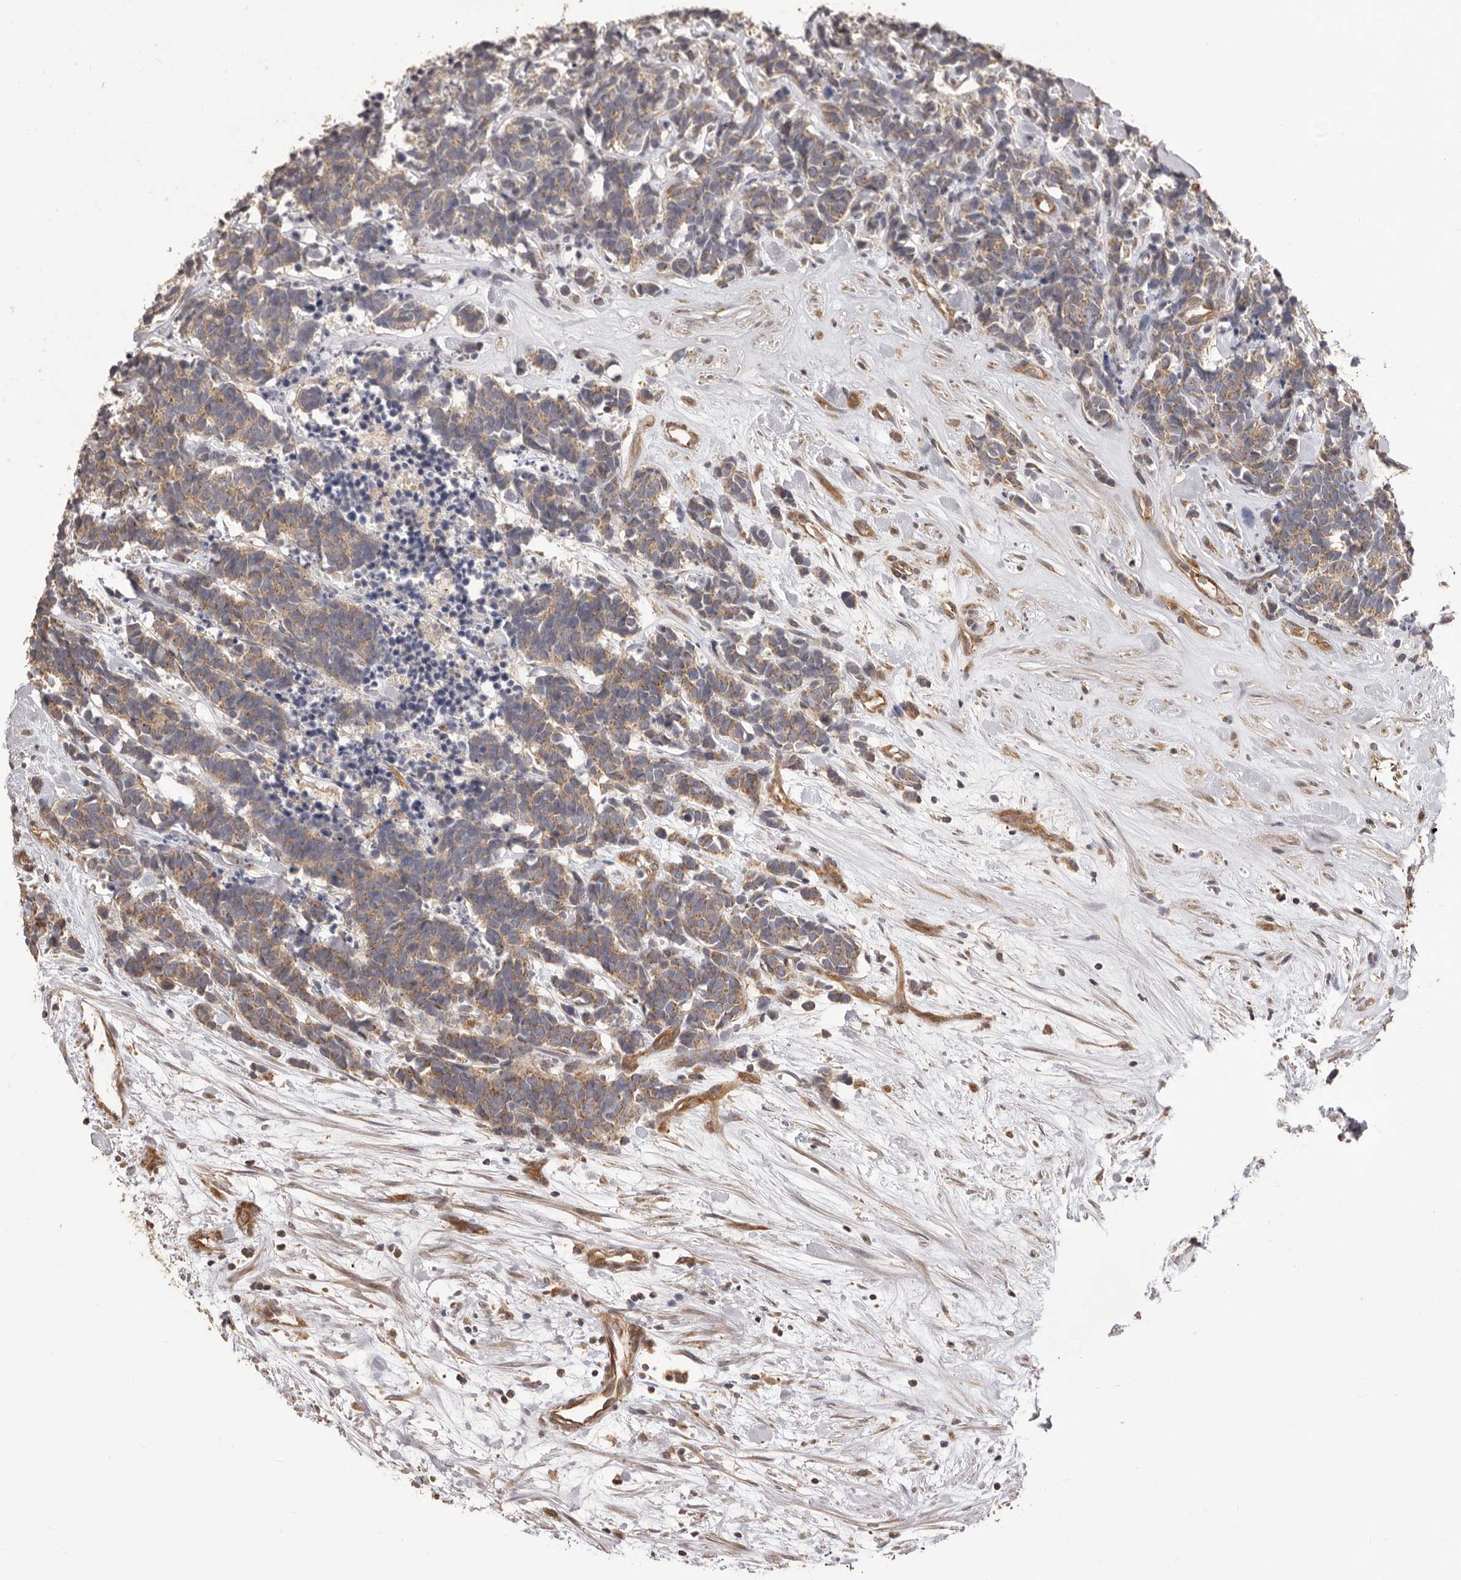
{"staining": {"intensity": "moderate", "quantity": ">75%", "location": "cytoplasmic/membranous"}, "tissue": "carcinoid", "cell_type": "Tumor cells", "image_type": "cancer", "snomed": [{"axis": "morphology", "description": "Carcinoma, NOS"}, {"axis": "morphology", "description": "Carcinoid, malignant, NOS"}, {"axis": "topography", "description": "Urinary bladder"}], "caption": "A micrograph of human carcinoid stained for a protein exhibits moderate cytoplasmic/membranous brown staining in tumor cells. (DAB (3,3'-diaminobenzidine) = brown stain, brightfield microscopy at high magnification).", "gene": "QRSL1", "patient": {"sex": "male", "age": 57}}